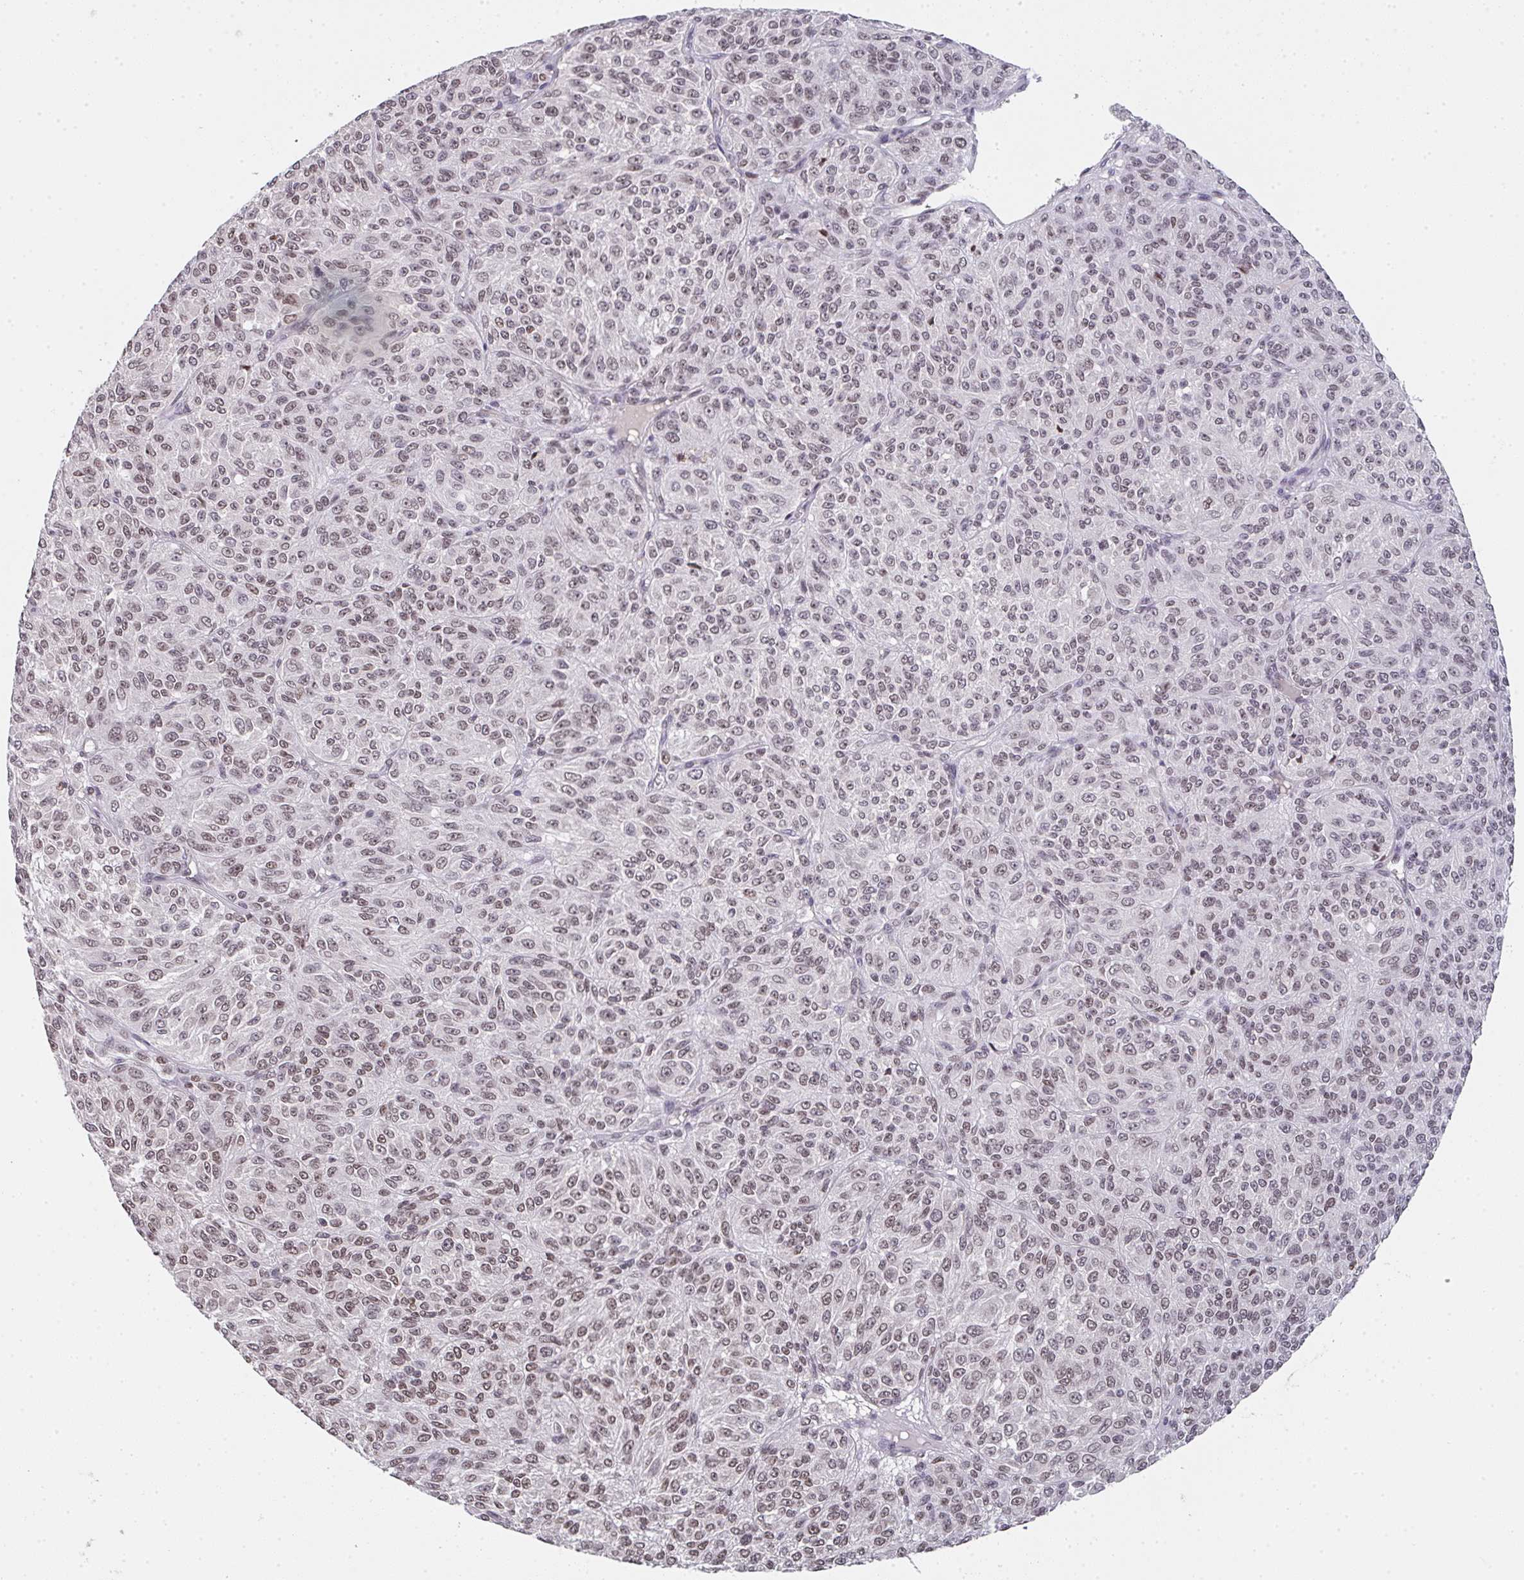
{"staining": {"intensity": "moderate", "quantity": "25%-75%", "location": "nuclear"}, "tissue": "melanoma", "cell_type": "Tumor cells", "image_type": "cancer", "snomed": [{"axis": "morphology", "description": "Malignant melanoma, Metastatic site"}, {"axis": "topography", "description": "Brain"}], "caption": "Immunohistochemistry of human malignant melanoma (metastatic site) shows medium levels of moderate nuclear staining in about 25%-75% of tumor cells.", "gene": "DKC1", "patient": {"sex": "female", "age": 56}}